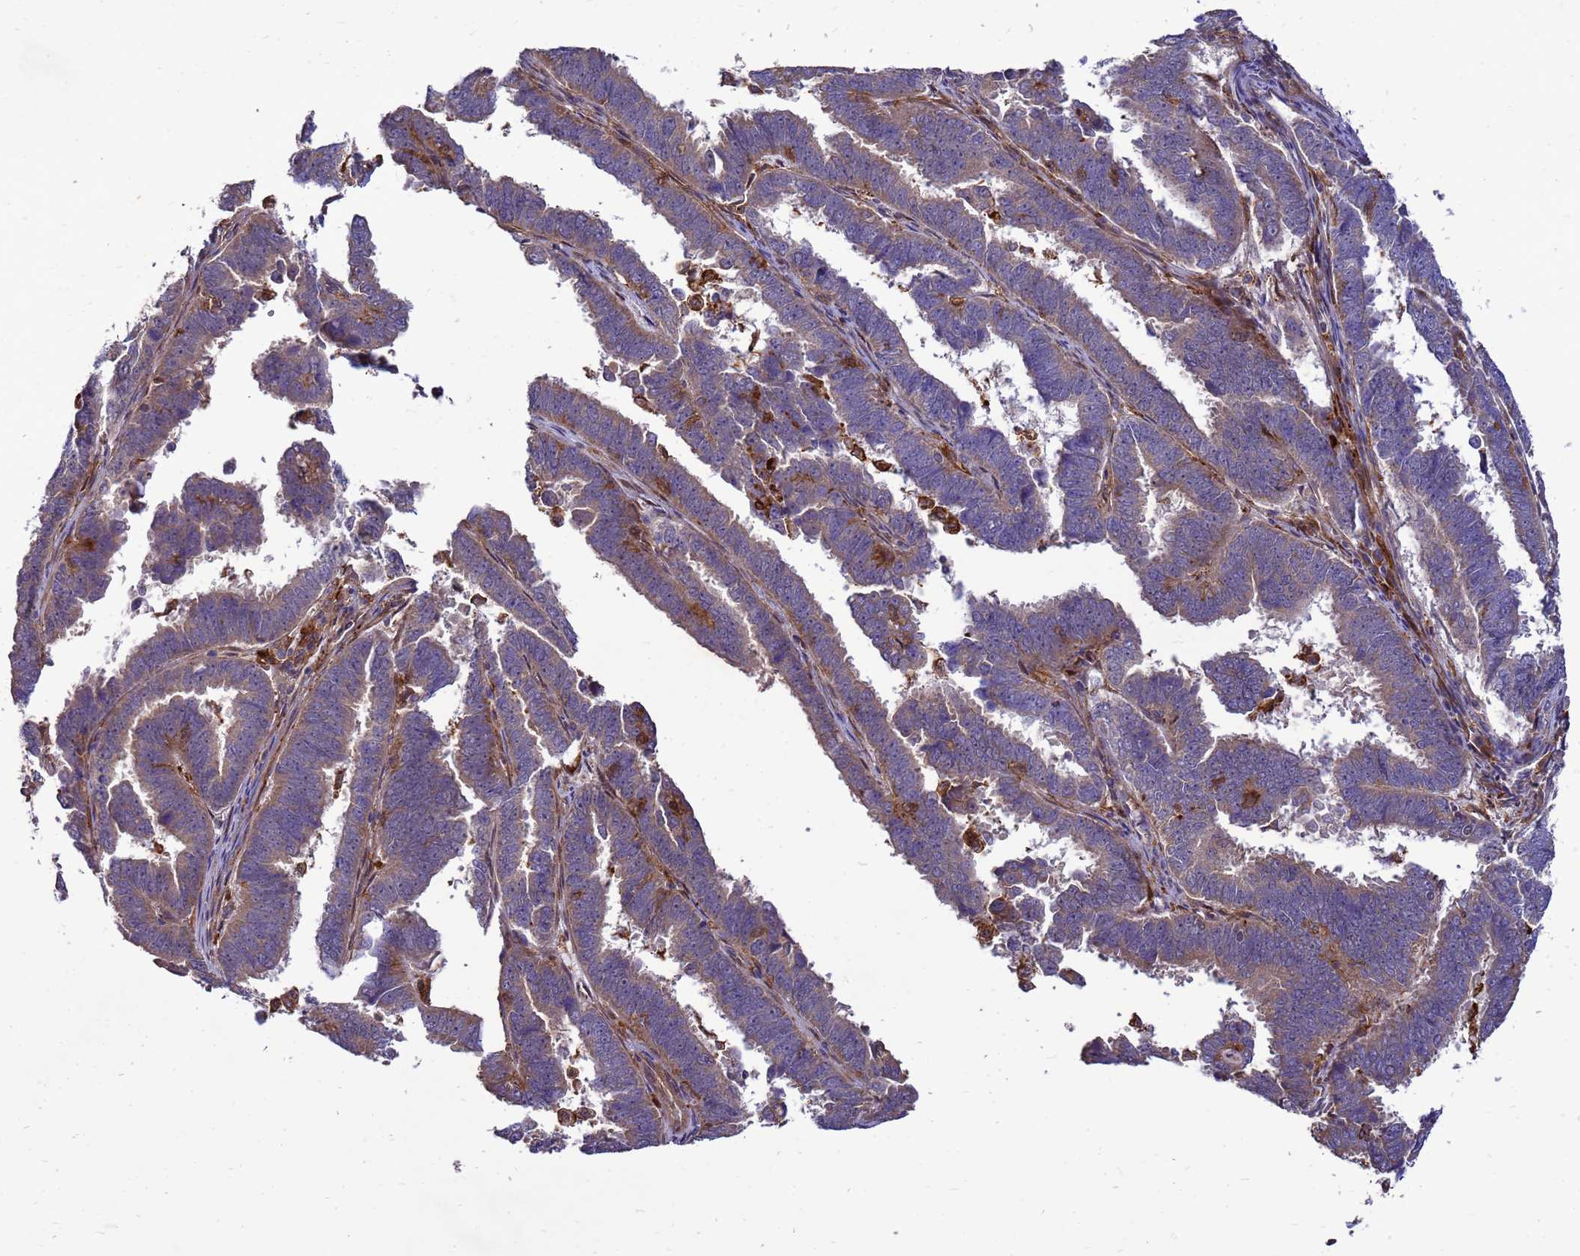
{"staining": {"intensity": "weak", "quantity": "25%-75%", "location": "cytoplasmic/membranous"}, "tissue": "endometrial cancer", "cell_type": "Tumor cells", "image_type": "cancer", "snomed": [{"axis": "morphology", "description": "Adenocarcinoma, NOS"}, {"axis": "topography", "description": "Endometrium"}], "caption": "Immunohistochemistry (IHC) photomicrograph of human endometrial adenocarcinoma stained for a protein (brown), which reveals low levels of weak cytoplasmic/membranous positivity in approximately 25%-75% of tumor cells.", "gene": "RNF215", "patient": {"sex": "female", "age": 75}}